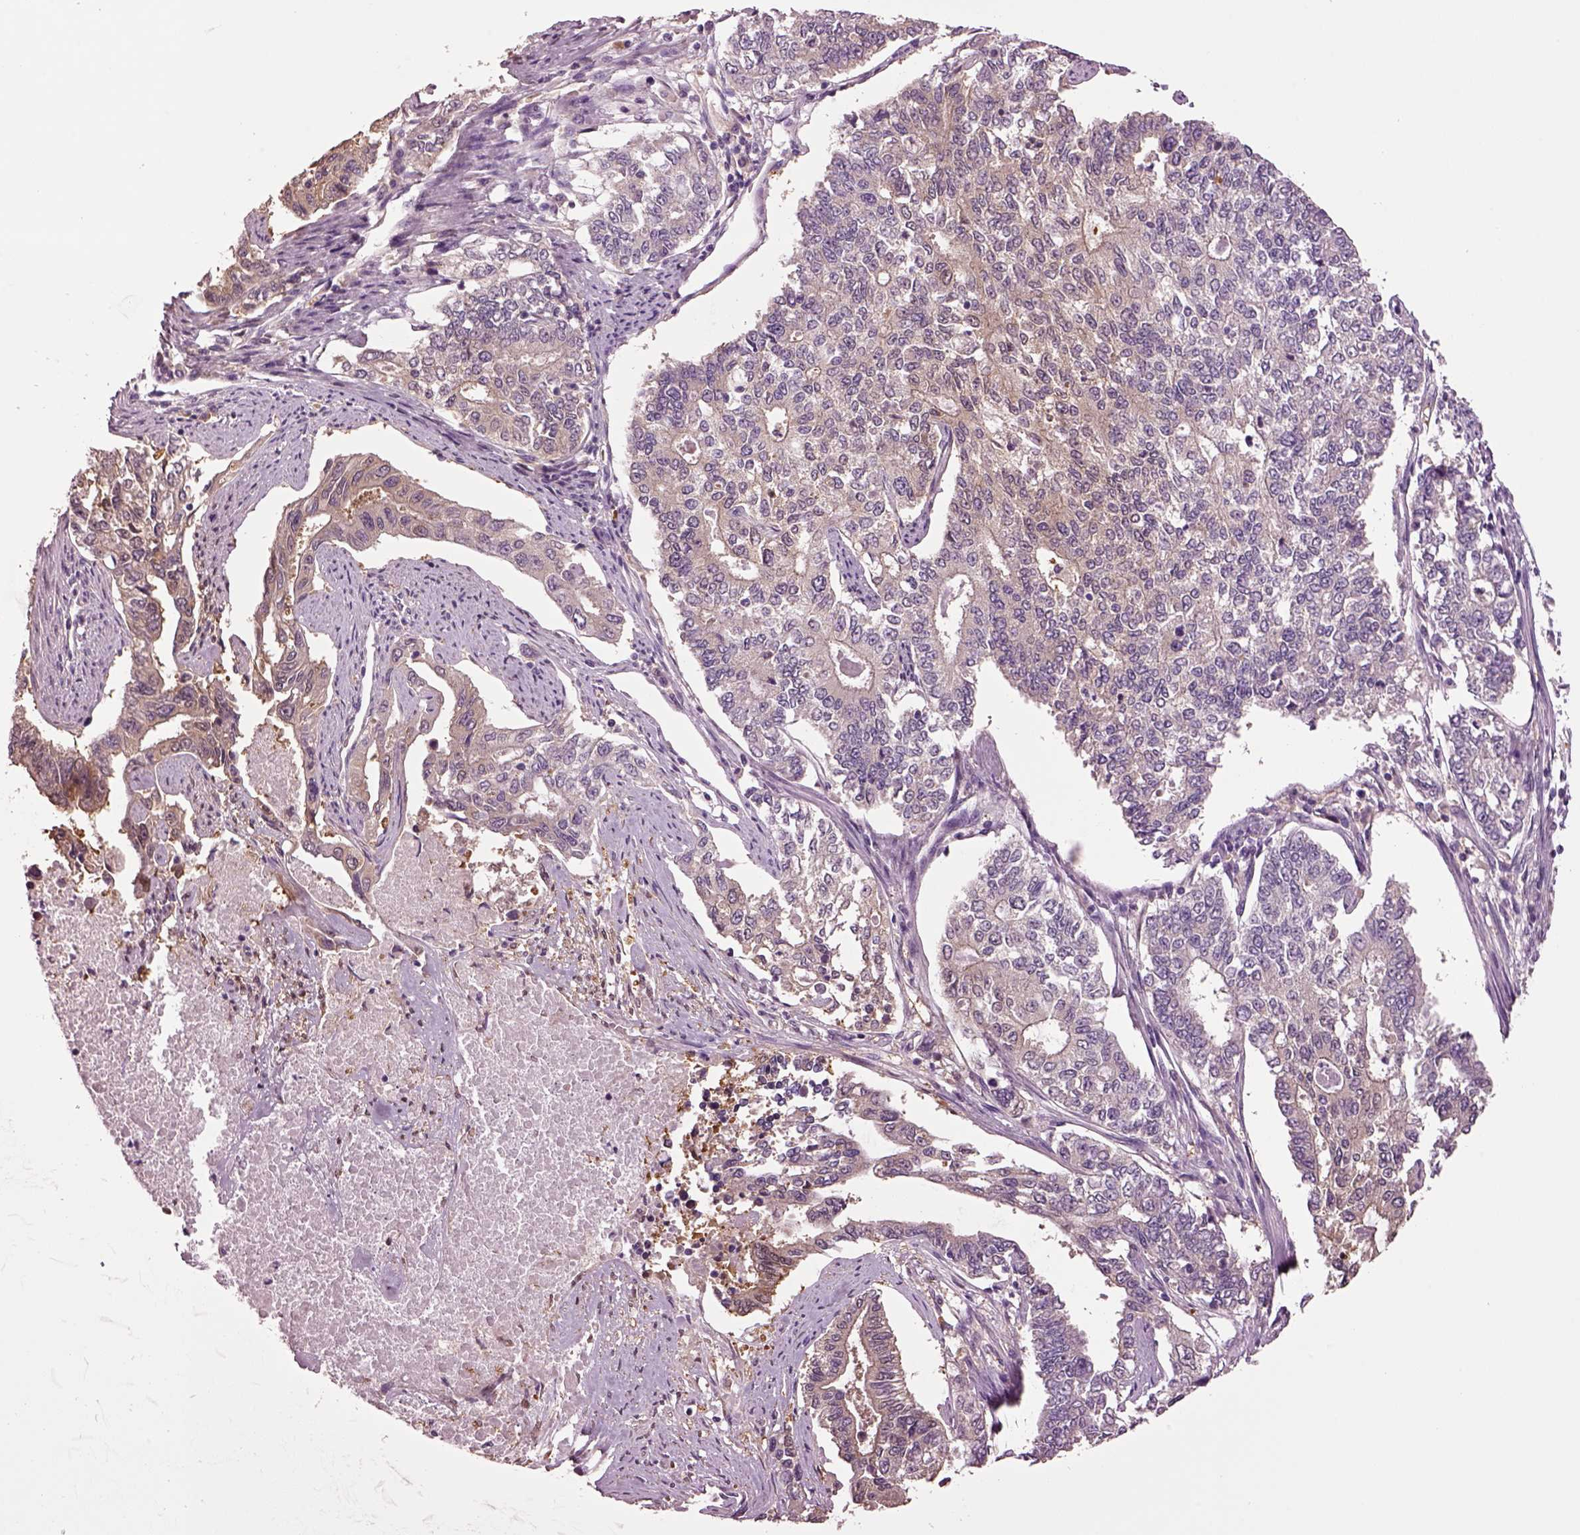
{"staining": {"intensity": "moderate", "quantity": ">75%", "location": "cytoplasmic/membranous"}, "tissue": "endometrial cancer", "cell_type": "Tumor cells", "image_type": "cancer", "snomed": [{"axis": "morphology", "description": "Adenocarcinoma, NOS"}, {"axis": "topography", "description": "Uterus"}], "caption": "An immunohistochemistry (IHC) histopathology image of tumor tissue is shown. Protein staining in brown labels moderate cytoplasmic/membranous positivity in endometrial cancer (adenocarcinoma) within tumor cells.", "gene": "CLPSL1", "patient": {"sex": "female", "age": 59}}